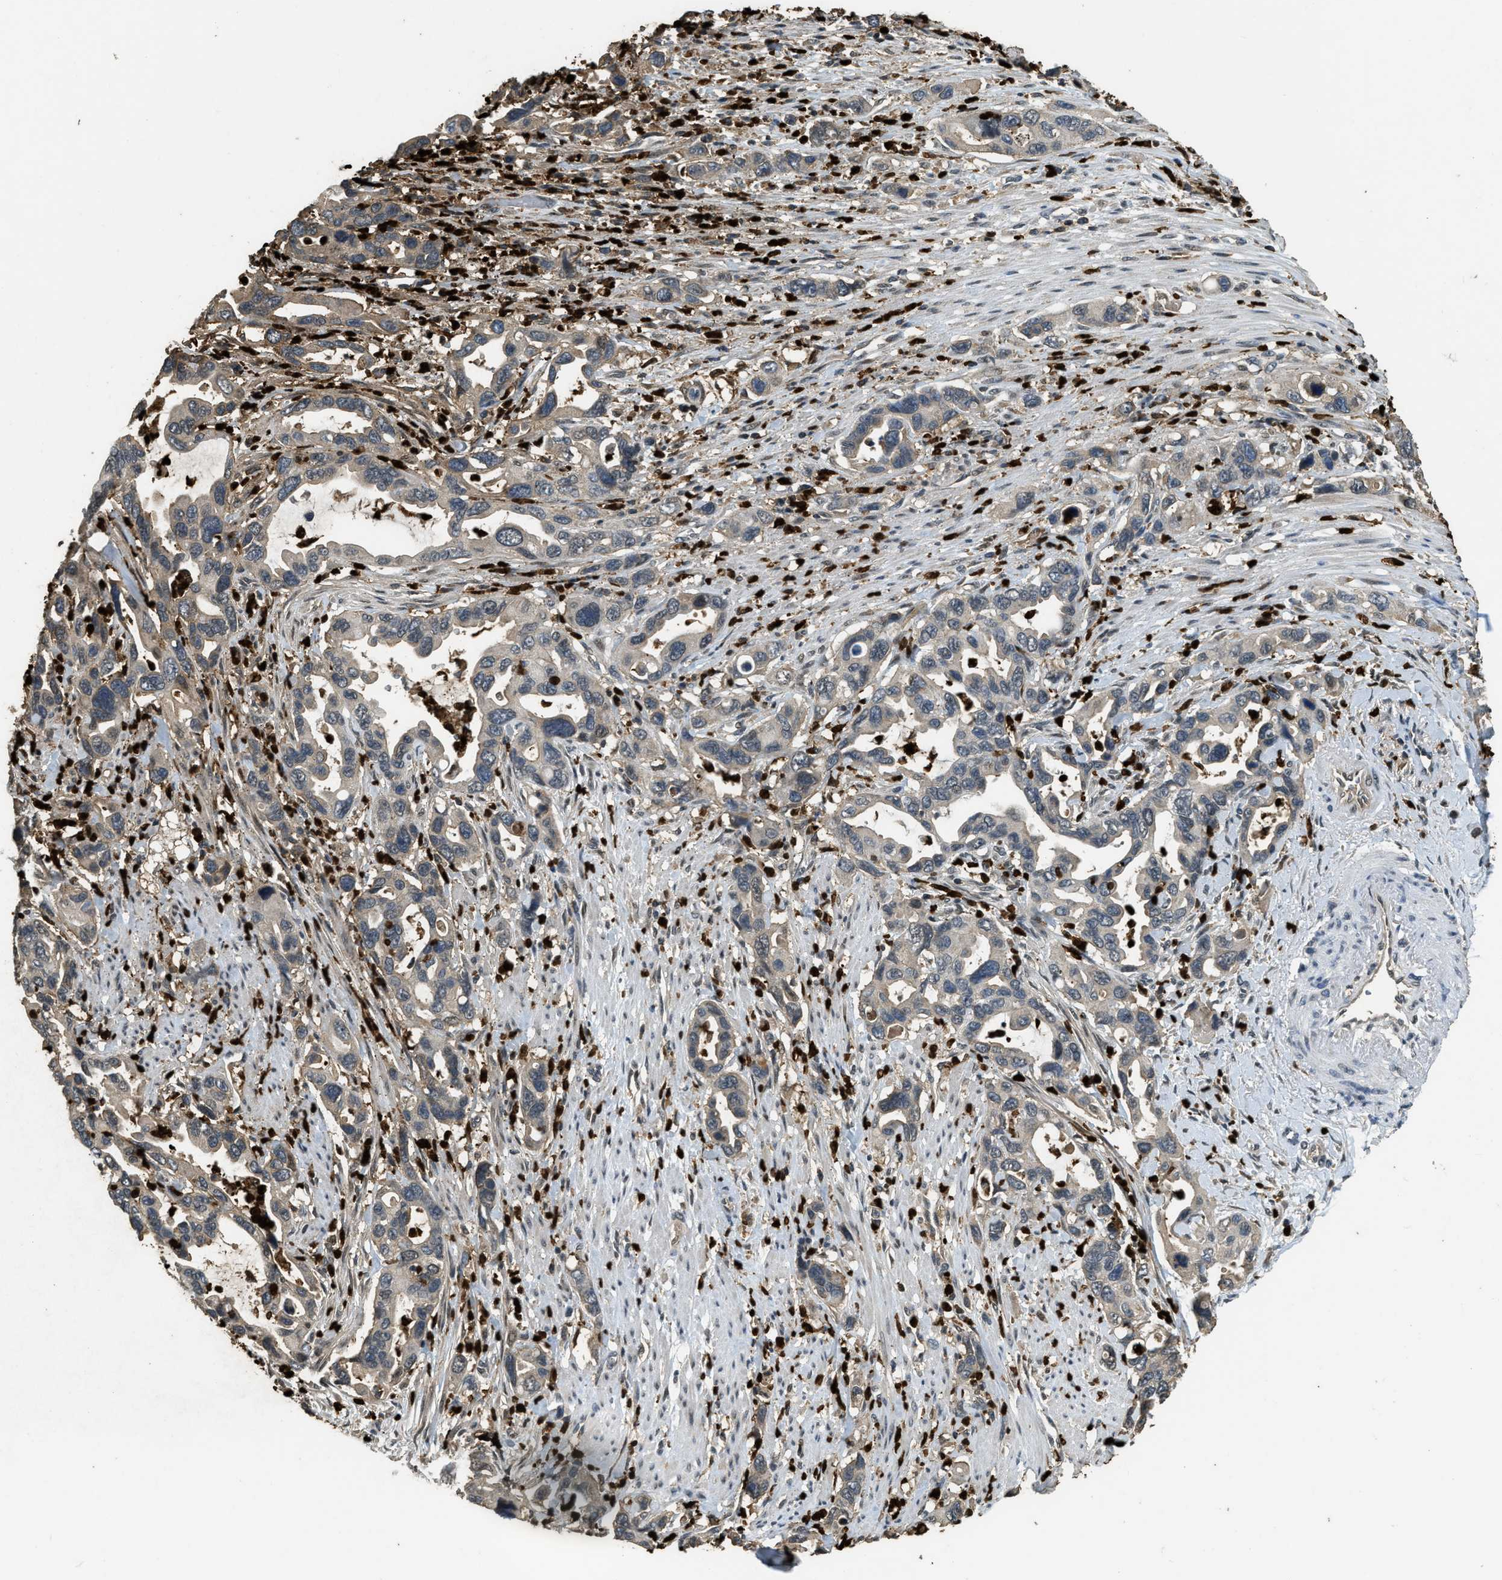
{"staining": {"intensity": "negative", "quantity": "none", "location": "none"}, "tissue": "pancreatic cancer", "cell_type": "Tumor cells", "image_type": "cancer", "snomed": [{"axis": "morphology", "description": "Adenocarcinoma, NOS"}, {"axis": "topography", "description": "Pancreas"}], "caption": "The photomicrograph exhibits no significant staining in tumor cells of adenocarcinoma (pancreatic).", "gene": "RNF141", "patient": {"sex": "female", "age": 70}}